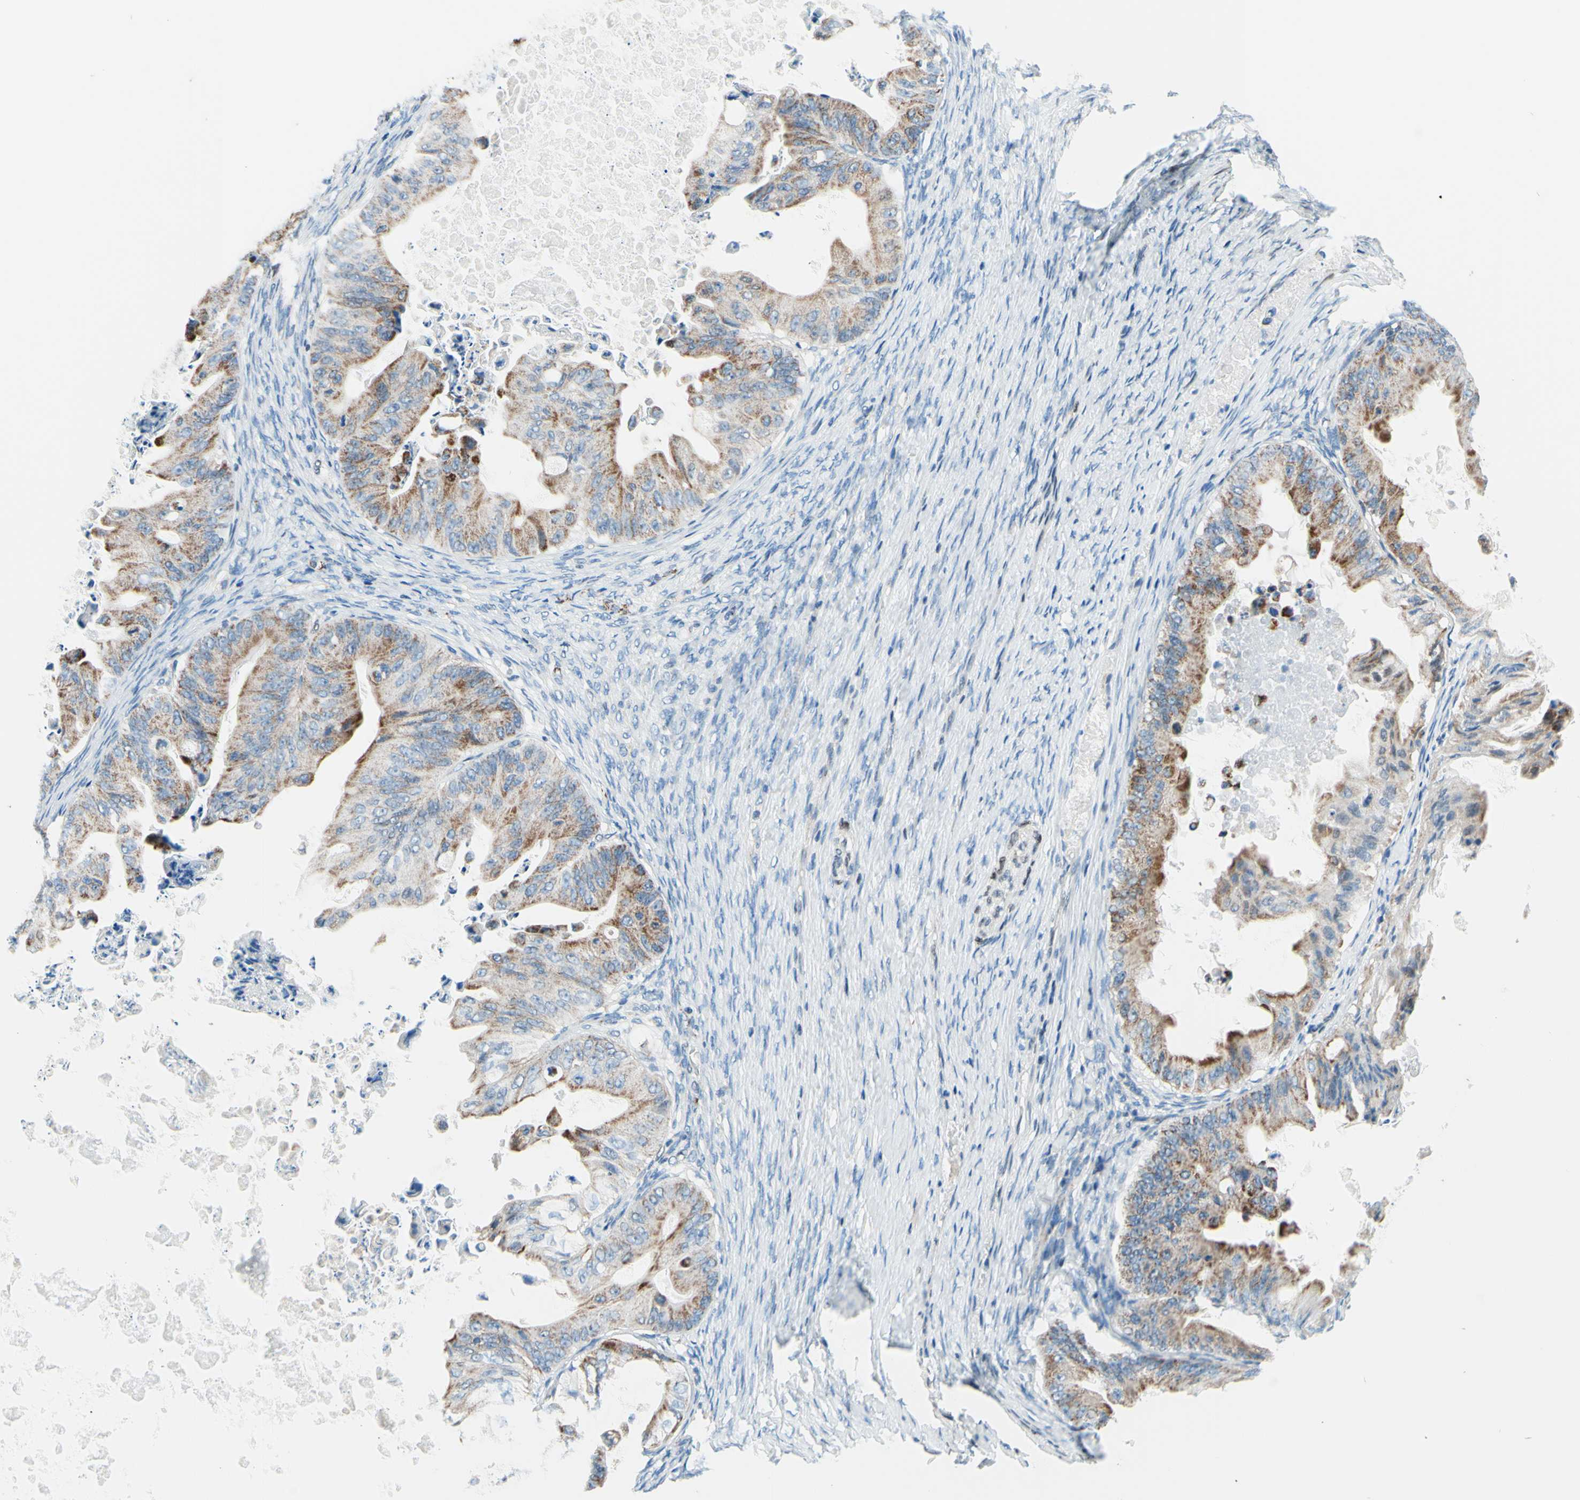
{"staining": {"intensity": "moderate", "quantity": ">75%", "location": "cytoplasmic/membranous"}, "tissue": "ovarian cancer", "cell_type": "Tumor cells", "image_type": "cancer", "snomed": [{"axis": "morphology", "description": "Cystadenocarcinoma, mucinous, NOS"}, {"axis": "topography", "description": "Ovary"}], "caption": "A brown stain highlights moderate cytoplasmic/membranous positivity of a protein in human ovarian cancer (mucinous cystadenocarcinoma) tumor cells.", "gene": "CBX7", "patient": {"sex": "female", "age": 37}}